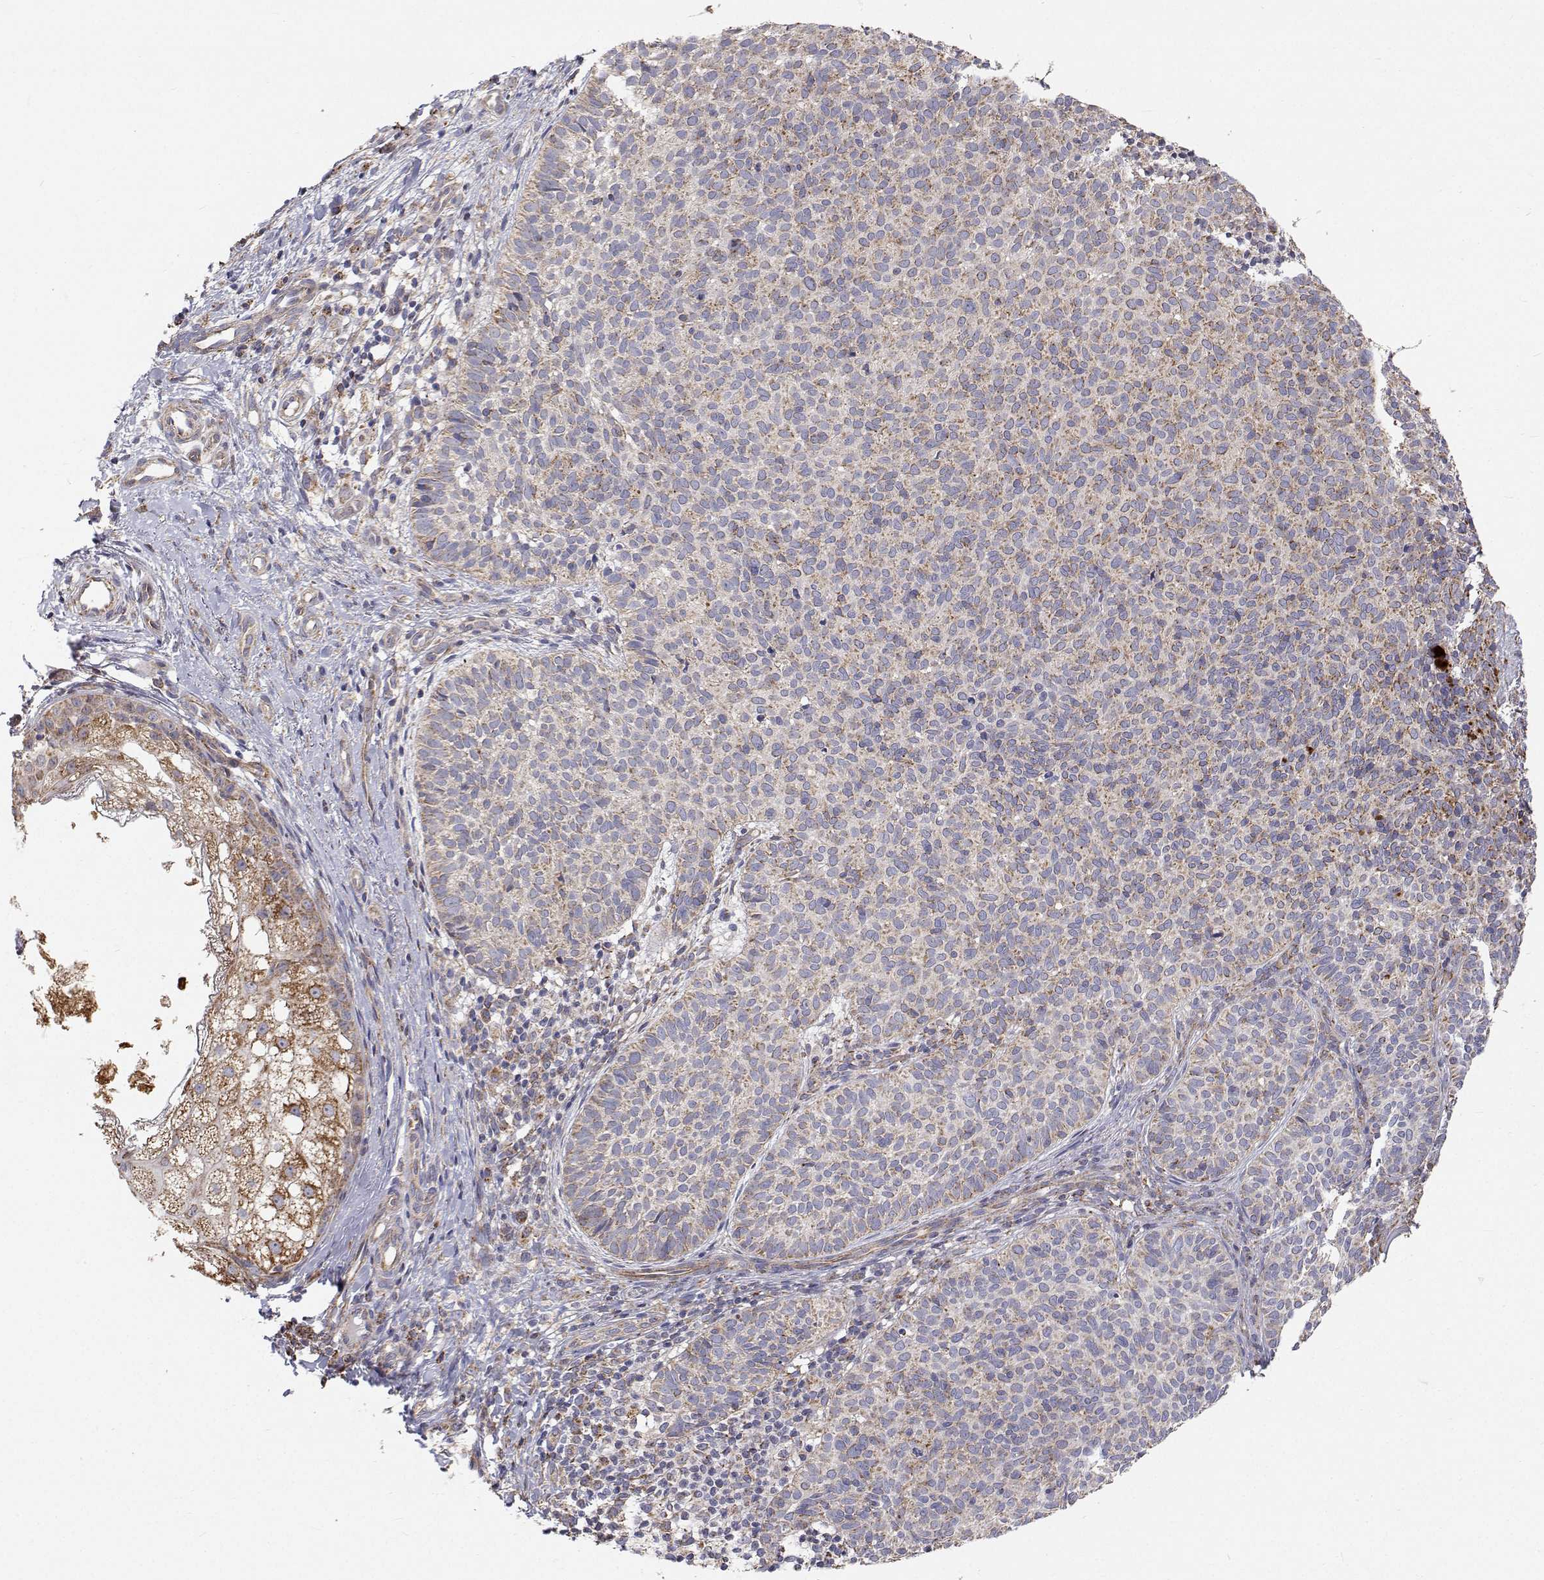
{"staining": {"intensity": "weak", "quantity": "25%-75%", "location": "cytoplasmic/membranous"}, "tissue": "skin cancer", "cell_type": "Tumor cells", "image_type": "cancer", "snomed": [{"axis": "morphology", "description": "Basal cell carcinoma"}, {"axis": "topography", "description": "Skin"}], "caption": "Immunohistochemistry of skin cancer displays low levels of weak cytoplasmic/membranous positivity in approximately 25%-75% of tumor cells. Ihc stains the protein of interest in brown and the nuclei are stained blue.", "gene": "SPICE1", "patient": {"sex": "male", "age": 57}}